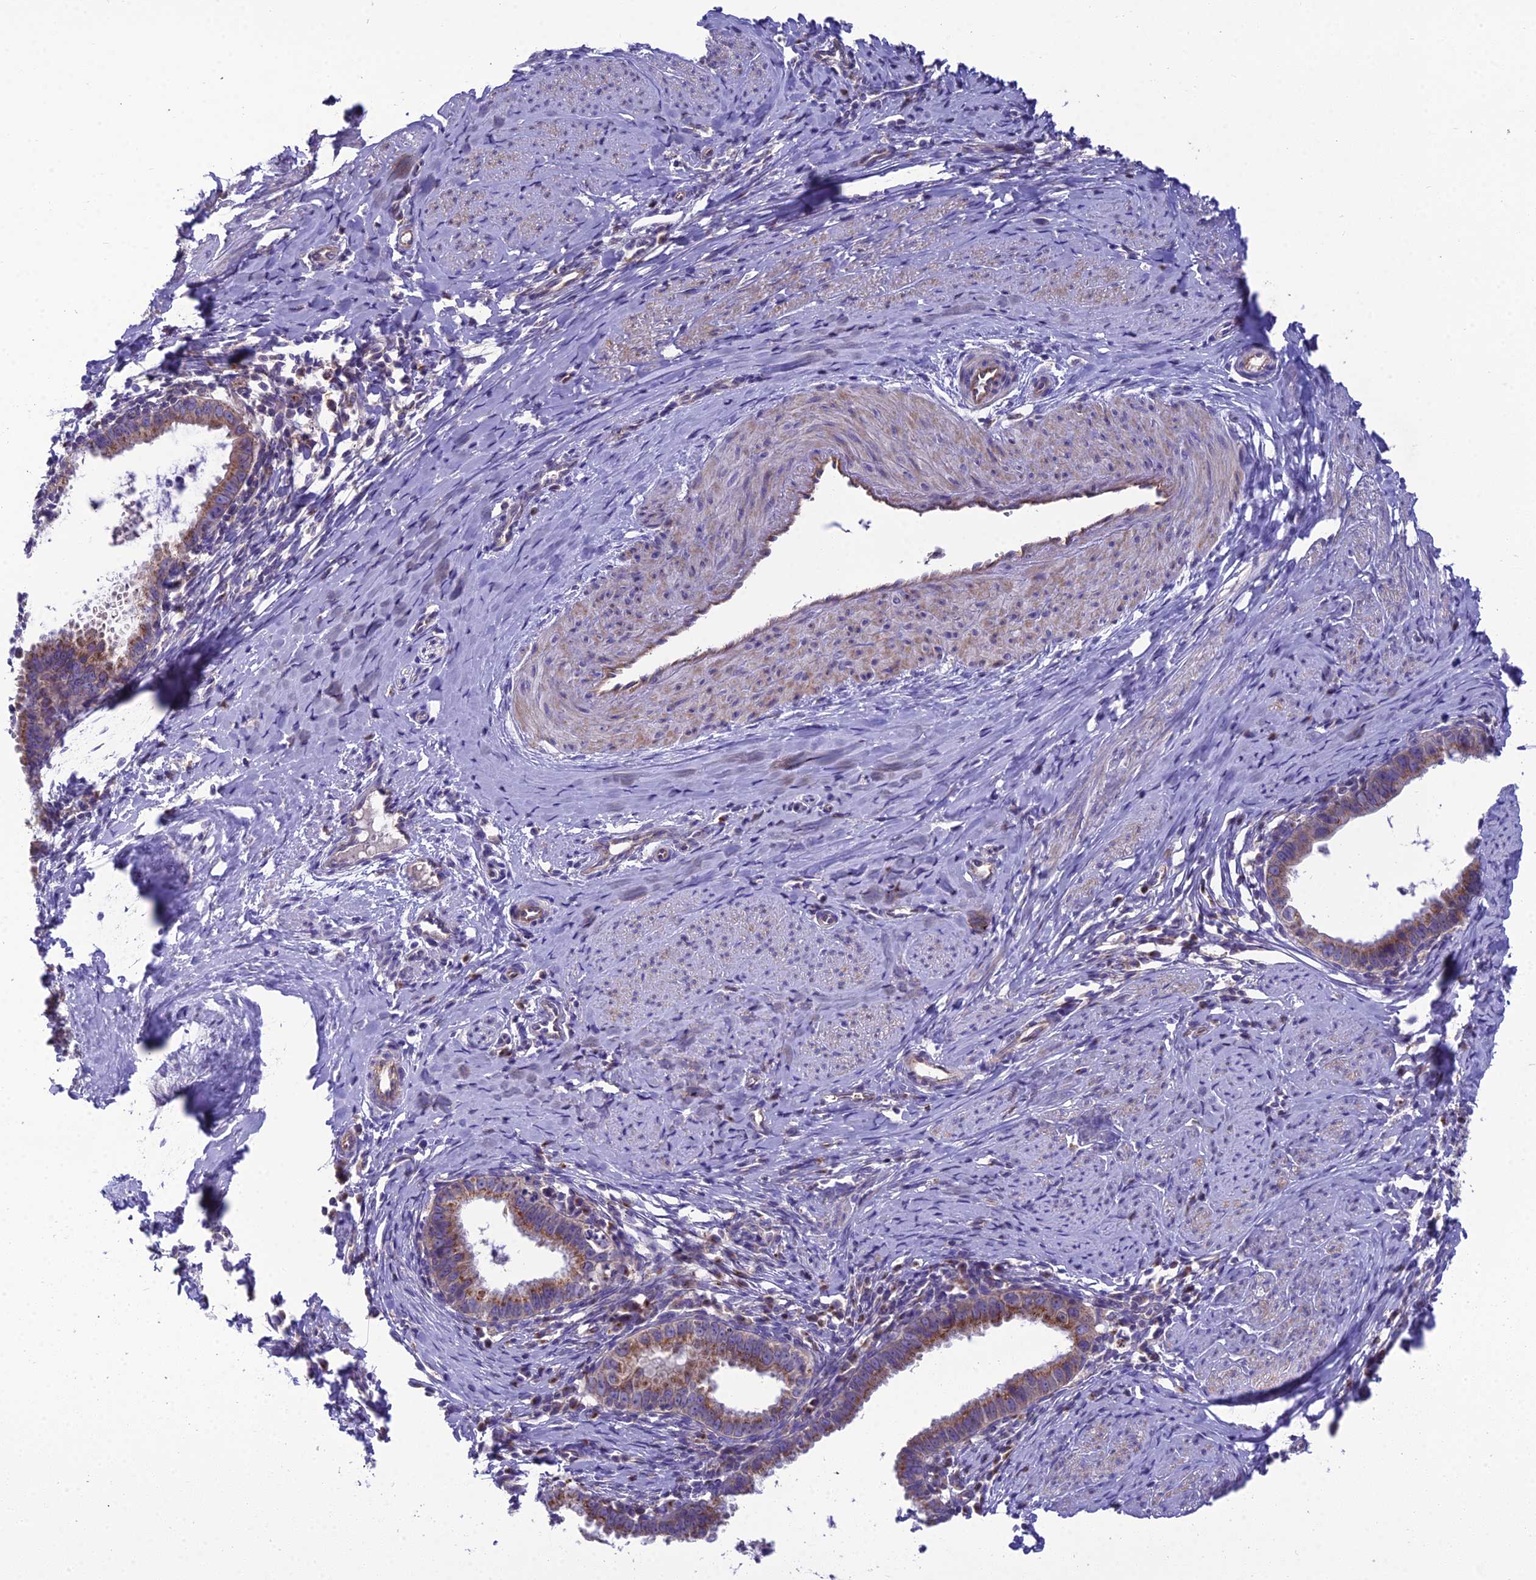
{"staining": {"intensity": "moderate", "quantity": ">75%", "location": "cytoplasmic/membranous"}, "tissue": "cervical cancer", "cell_type": "Tumor cells", "image_type": "cancer", "snomed": [{"axis": "morphology", "description": "Adenocarcinoma, NOS"}, {"axis": "topography", "description": "Cervix"}], "caption": "IHC of human cervical cancer shows medium levels of moderate cytoplasmic/membranous expression in approximately >75% of tumor cells.", "gene": "GOLPH3", "patient": {"sex": "female", "age": 36}}